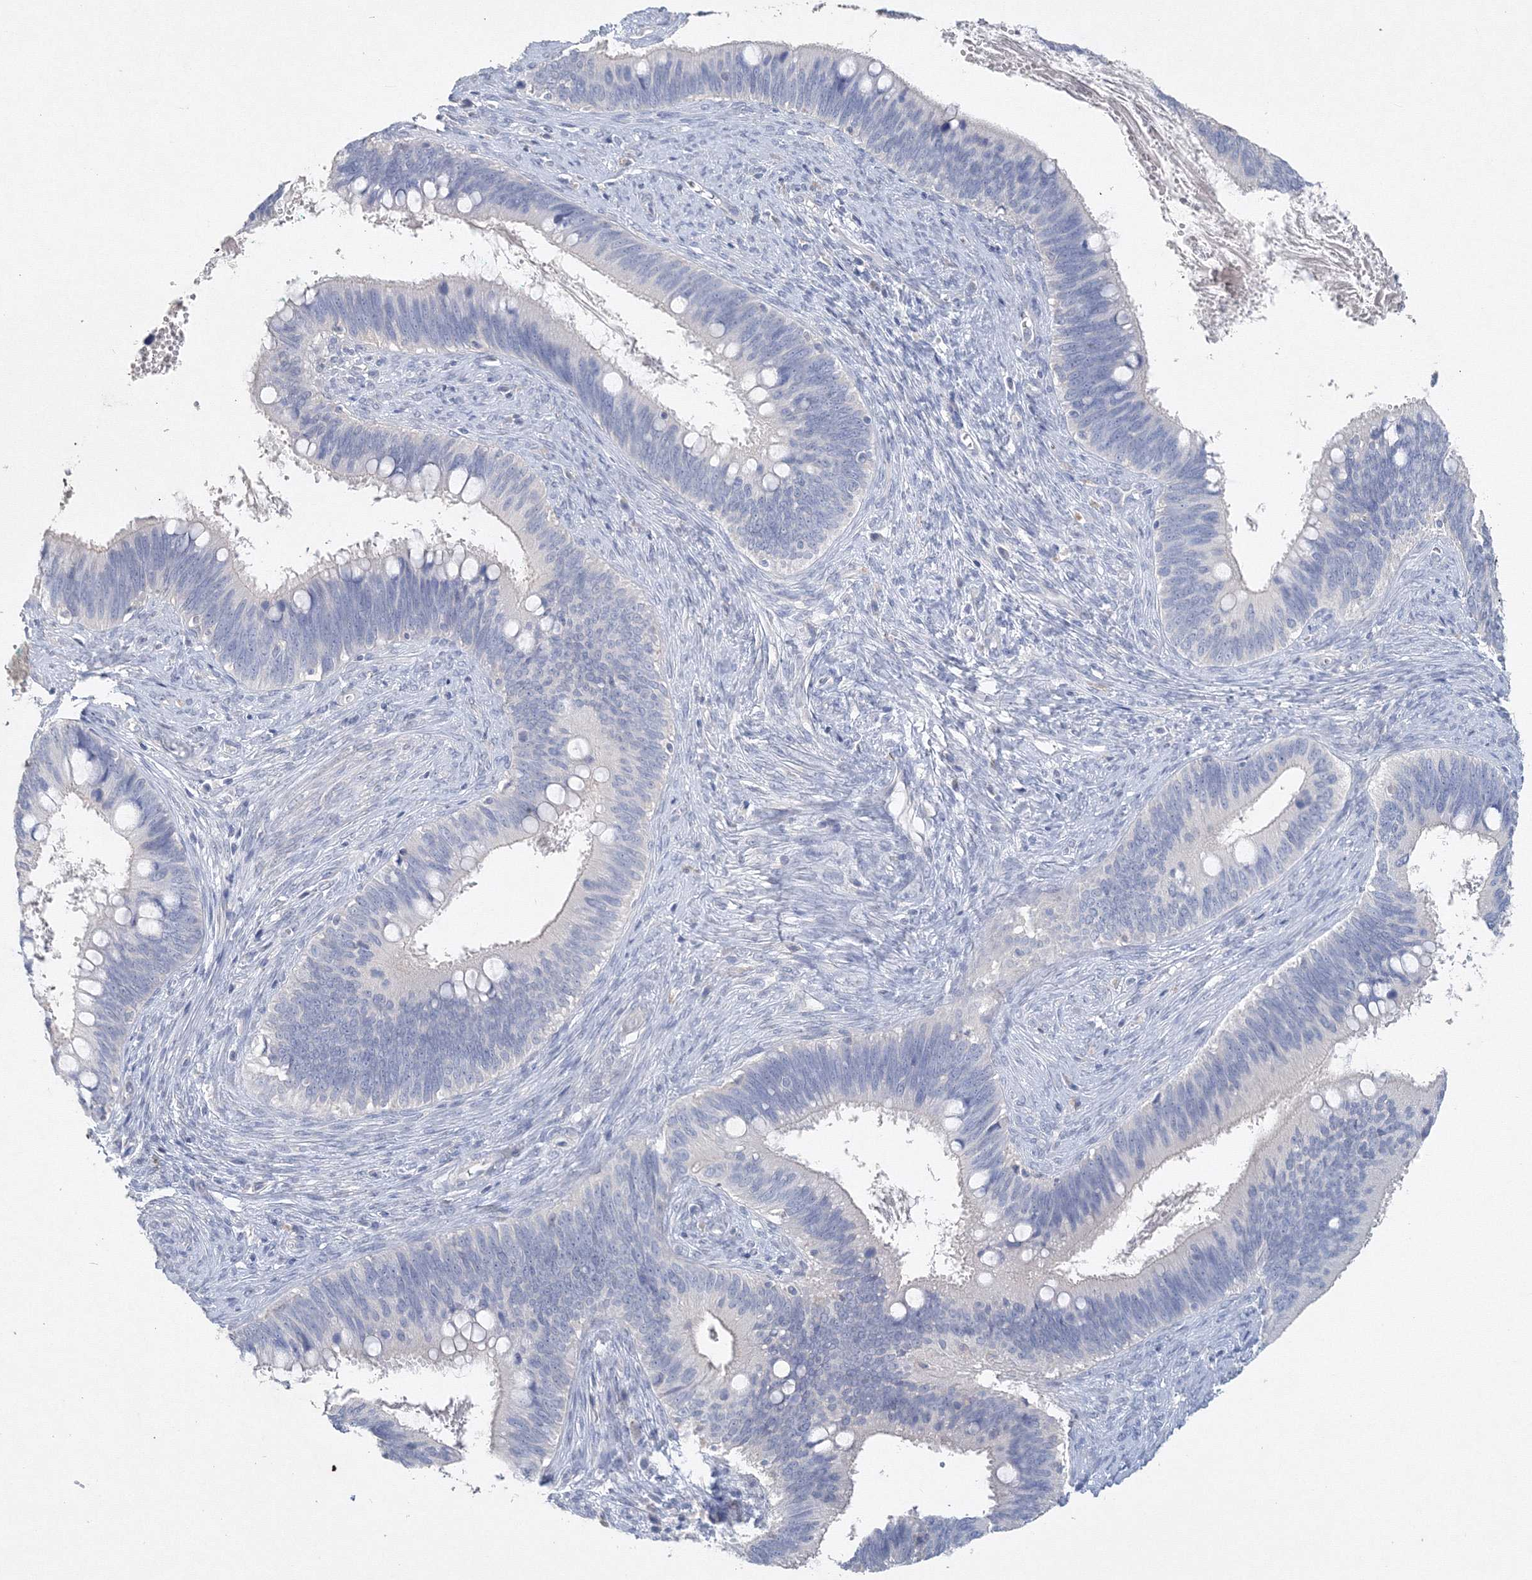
{"staining": {"intensity": "negative", "quantity": "none", "location": "none"}, "tissue": "cervical cancer", "cell_type": "Tumor cells", "image_type": "cancer", "snomed": [{"axis": "morphology", "description": "Adenocarcinoma, NOS"}, {"axis": "topography", "description": "Cervix"}], "caption": "Tumor cells show no significant staining in cervical cancer.", "gene": "OSBPL6", "patient": {"sex": "female", "age": 42}}